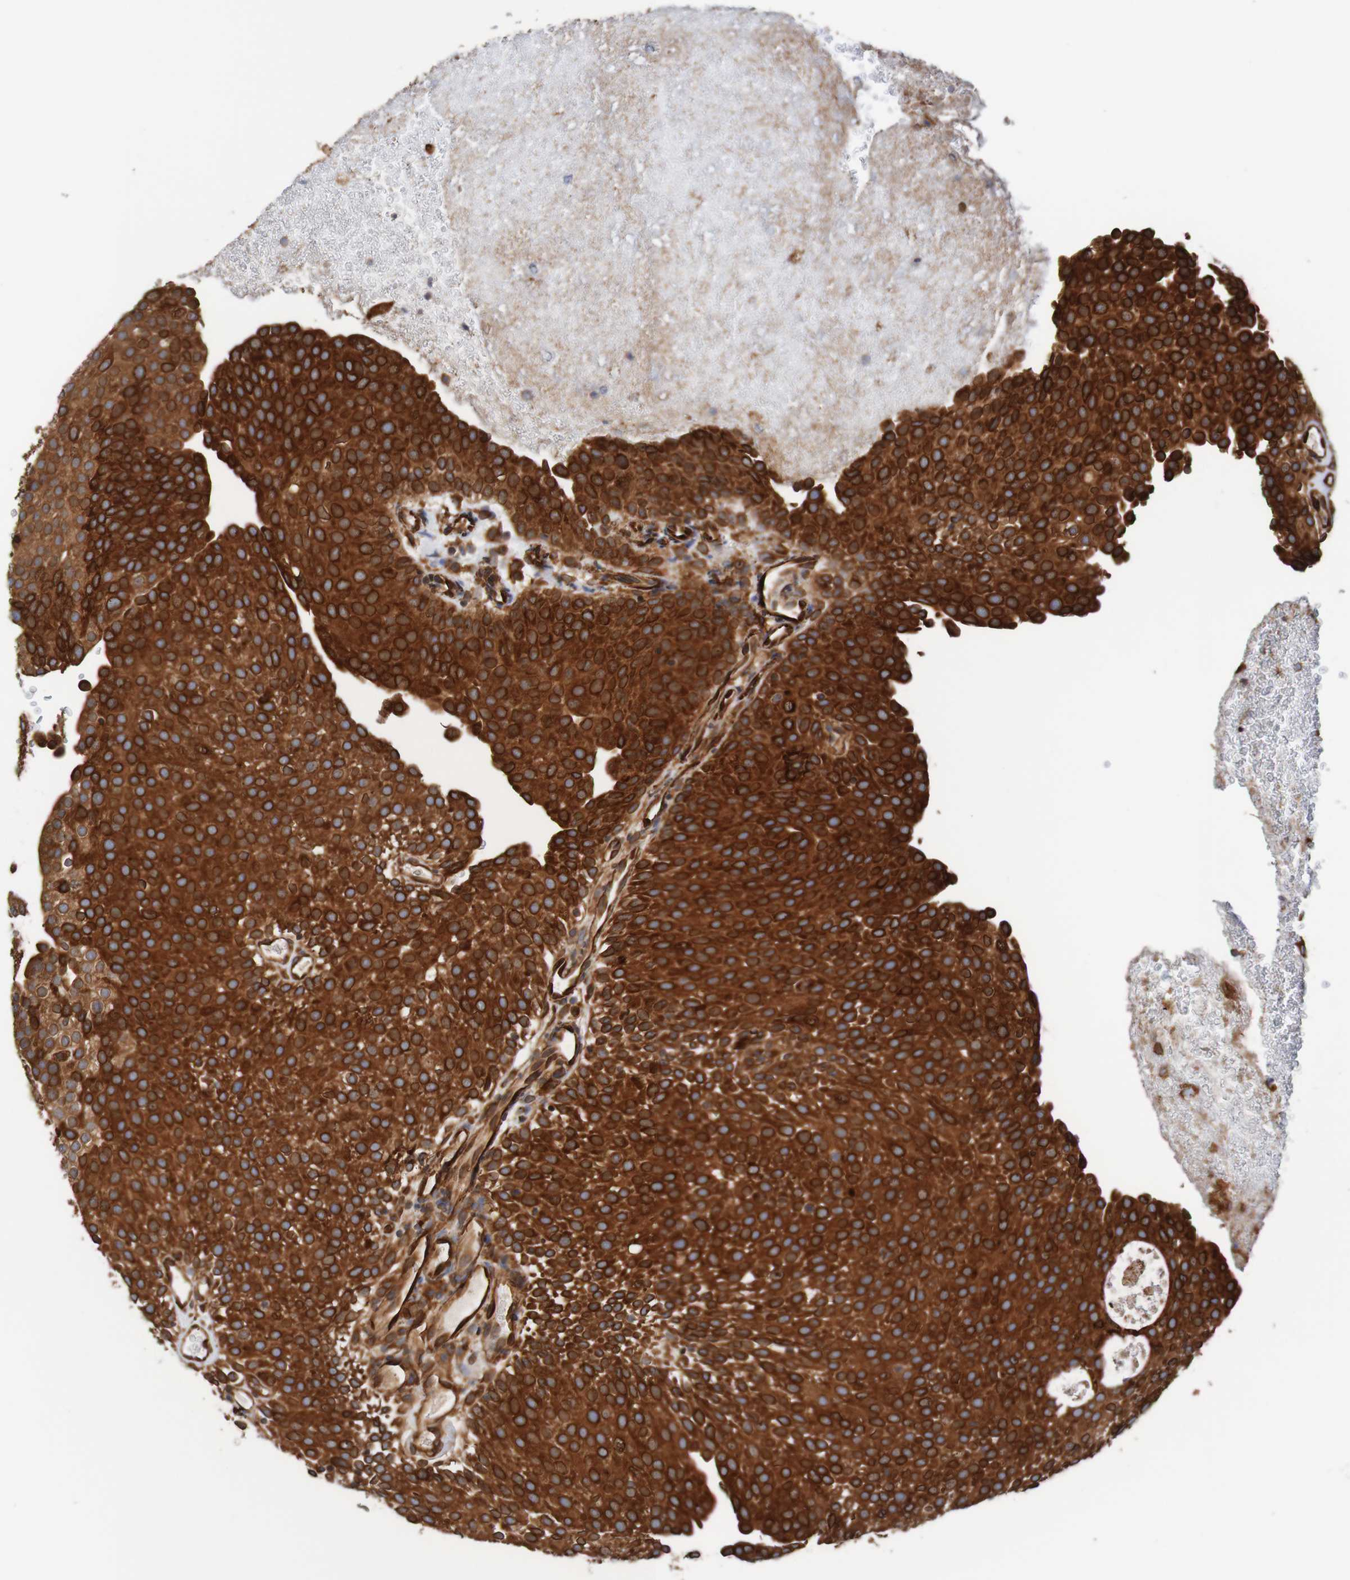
{"staining": {"intensity": "strong", "quantity": ">75%", "location": "cytoplasmic/membranous,nuclear"}, "tissue": "urothelial cancer", "cell_type": "Tumor cells", "image_type": "cancer", "snomed": [{"axis": "morphology", "description": "Urothelial carcinoma, Low grade"}, {"axis": "topography", "description": "Urinary bladder"}], "caption": "This micrograph shows IHC staining of urothelial cancer, with high strong cytoplasmic/membranous and nuclear positivity in approximately >75% of tumor cells.", "gene": "TMEM109", "patient": {"sex": "male", "age": 78}}